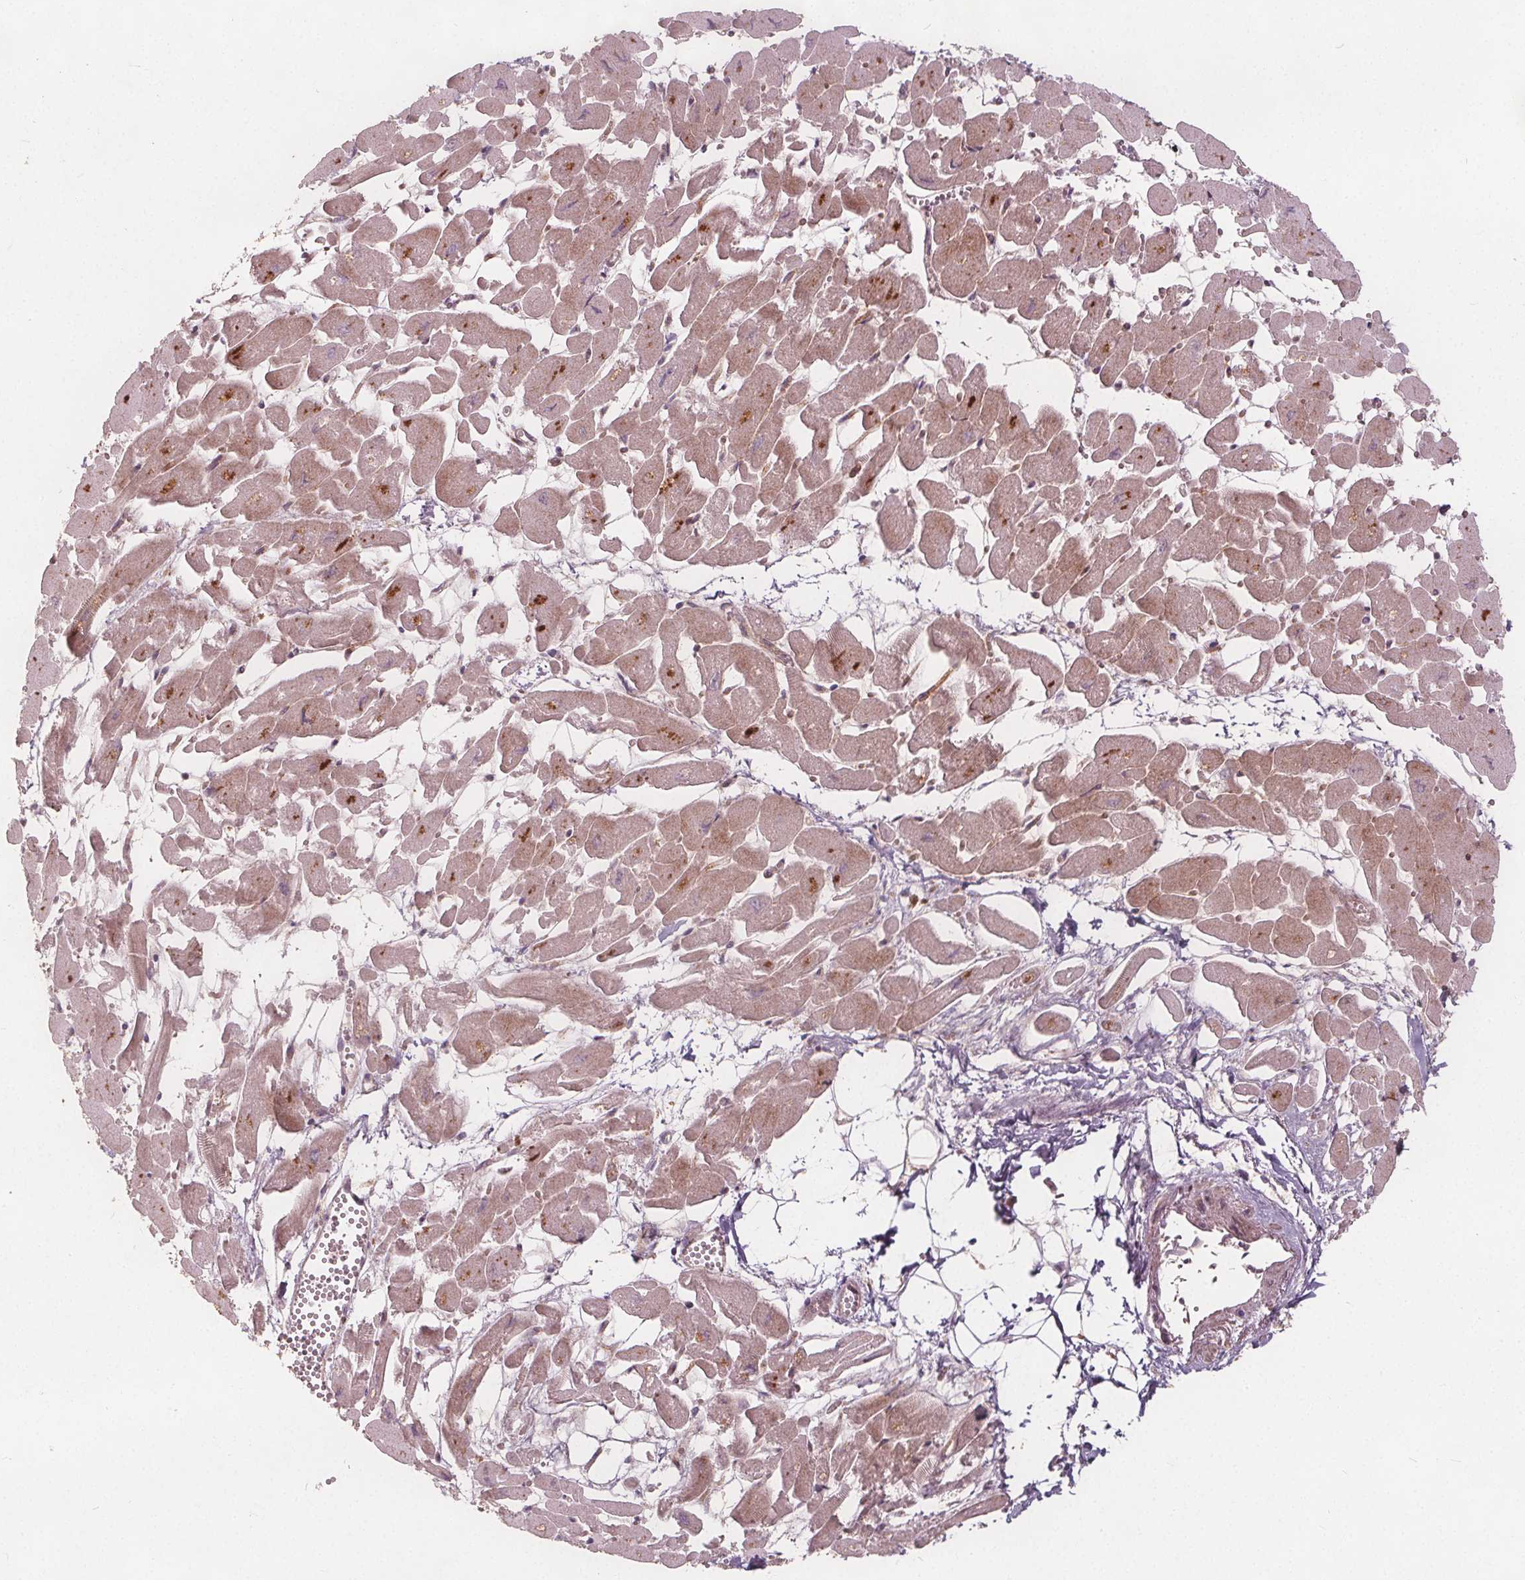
{"staining": {"intensity": "moderate", "quantity": "25%-75%", "location": "cytoplasmic/membranous"}, "tissue": "heart muscle", "cell_type": "Cardiomyocytes", "image_type": "normal", "snomed": [{"axis": "morphology", "description": "Normal tissue, NOS"}, {"axis": "topography", "description": "Heart"}], "caption": "High-magnification brightfield microscopy of unremarkable heart muscle stained with DAB (brown) and counterstained with hematoxylin (blue). cardiomyocytes exhibit moderate cytoplasmic/membranous staining is present in approximately25%-75% of cells.", "gene": "PTPRT", "patient": {"sex": "female", "age": 52}}